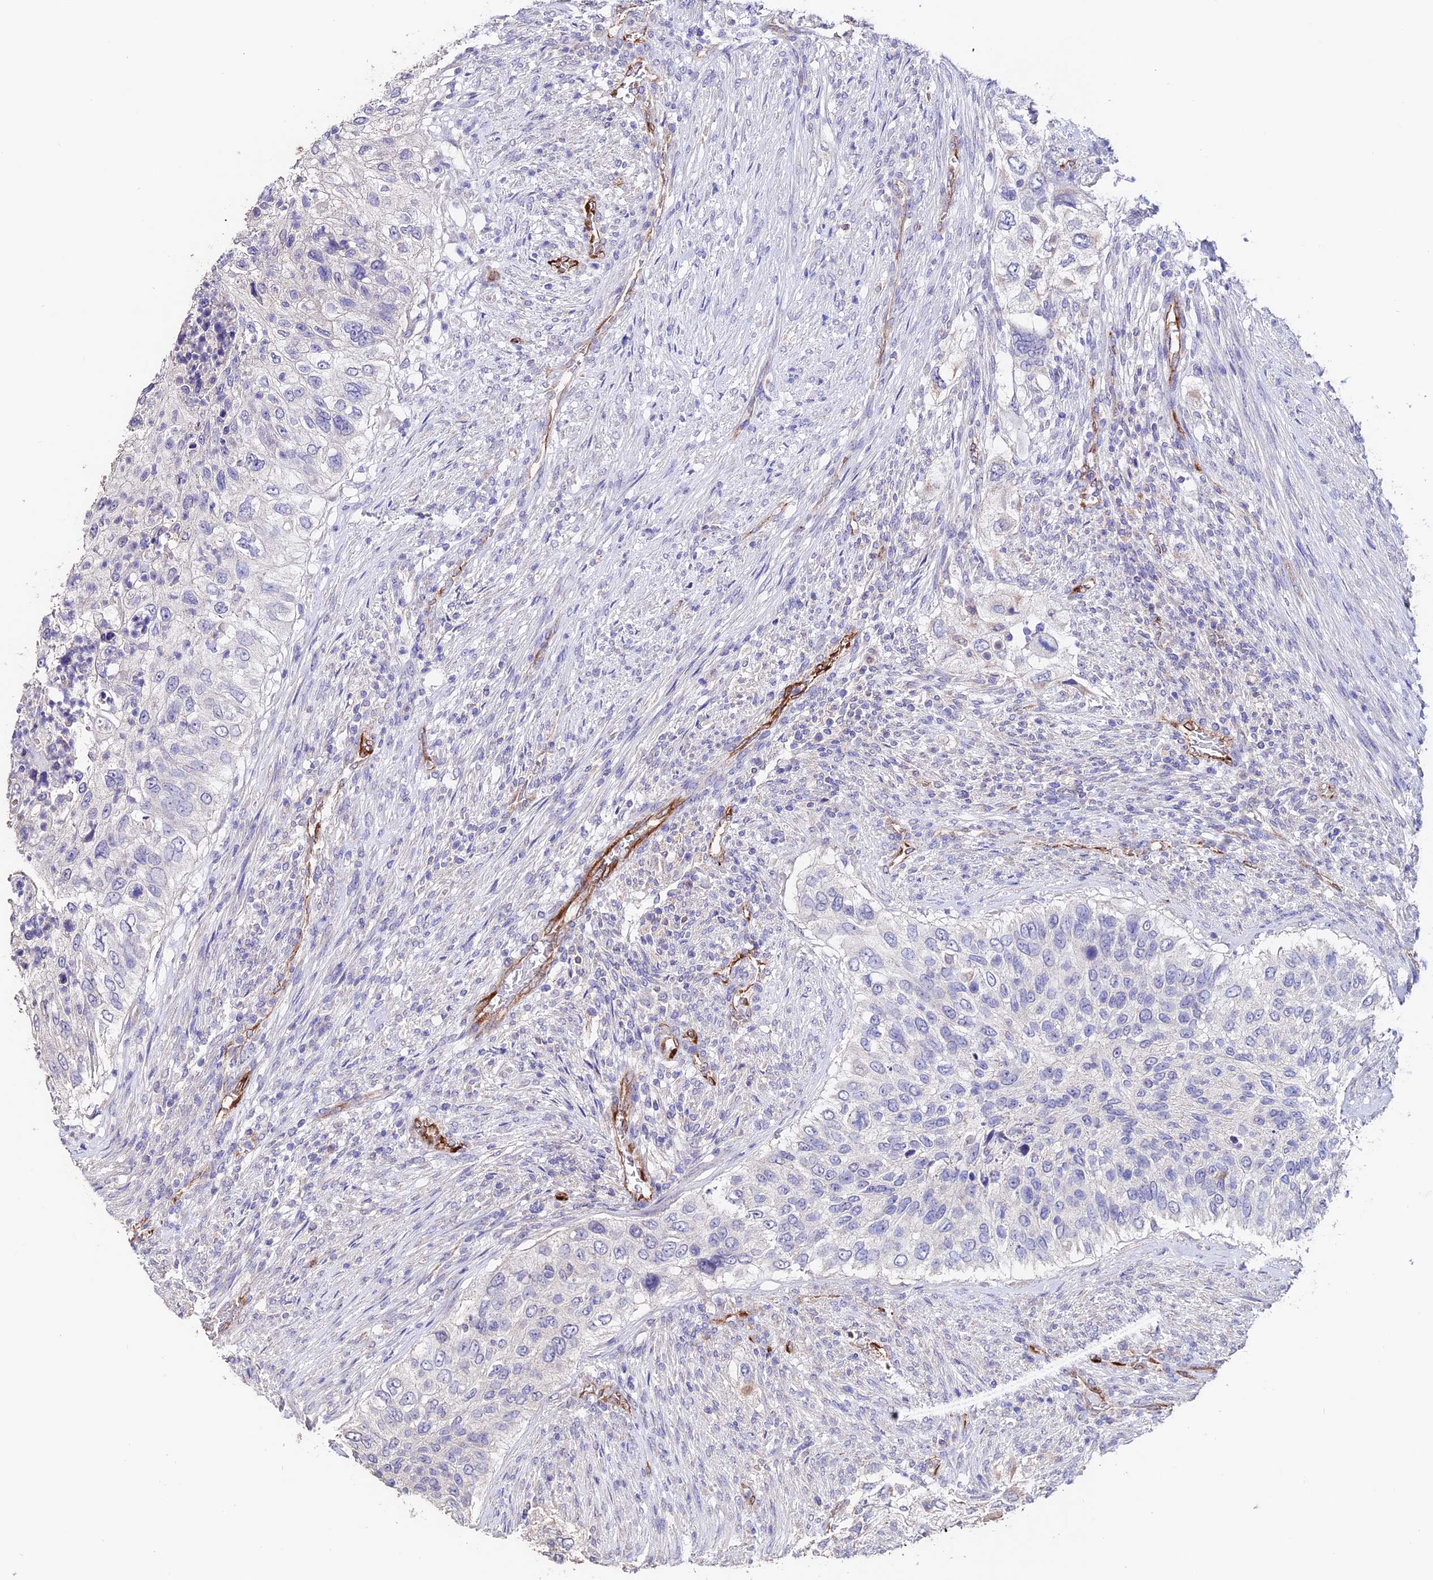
{"staining": {"intensity": "negative", "quantity": "none", "location": "none"}, "tissue": "urothelial cancer", "cell_type": "Tumor cells", "image_type": "cancer", "snomed": [{"axis": "morphology", "description": "Urothelial carcinoma, High grade"}, {"axis": "topography", "description": "Urinary bladder"}], "caption": "Photomicrograph shows no significant protein staining in tumor cells of high-grade urothelial carcinoma.", "gene": "ESM1", "patient": {"sex": "female", "age": 60}}